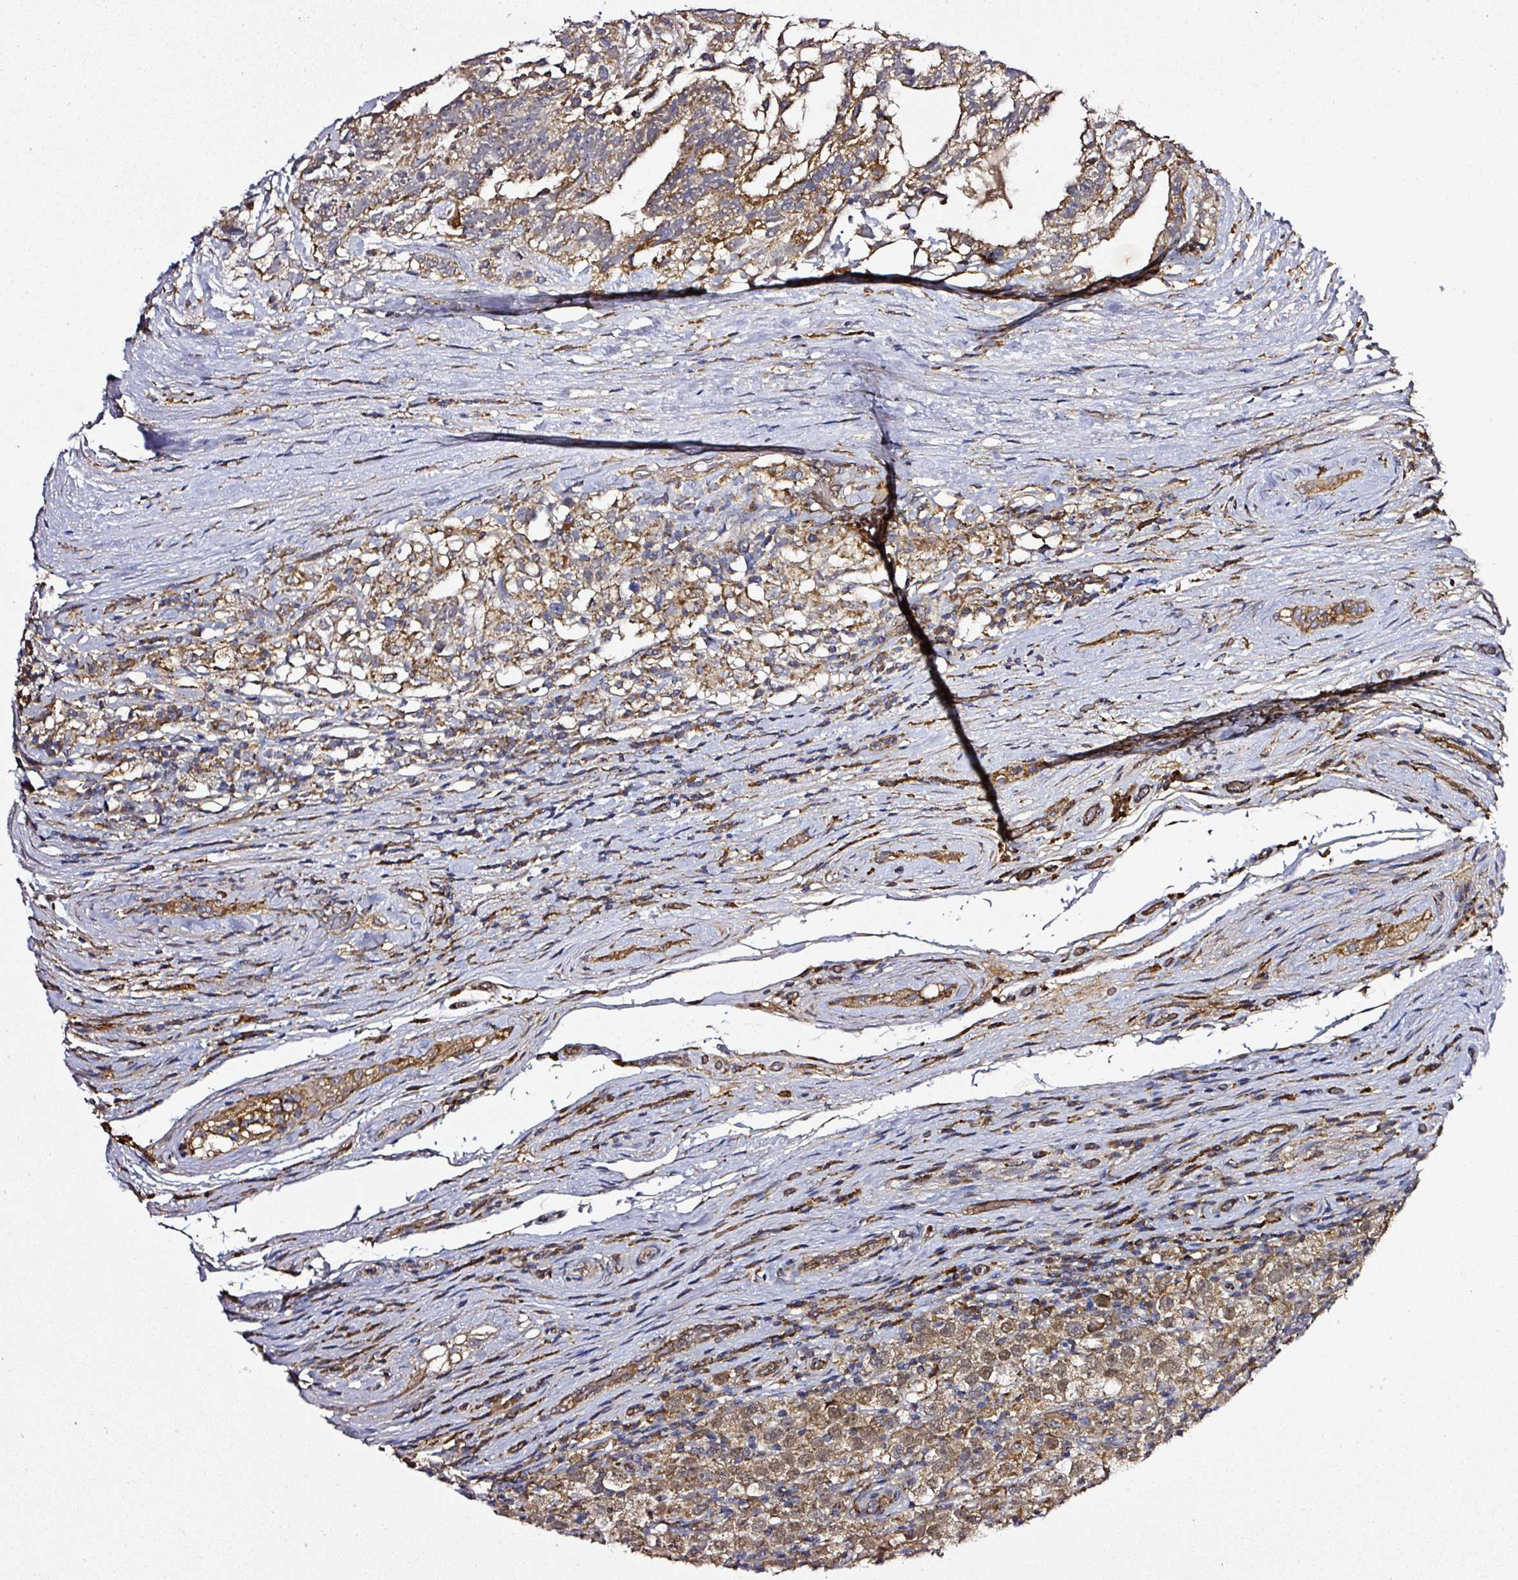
{"staining": {"intensity": "moderate", "quantity": ">75%", "location": "cytoplasmic/membranous,nuclear"}, "tissue": "testis cancer", "cell_type": "Tumor cells", "image_type": "cancer", "snomed": [{"axis": "morphology", "description": "Seminoma, NOS"}, {"axis": "morphology", "description": "Carcinoma, Embryonal, NOS"}, {"axis": "topography", "description": "Testis"}], "caption": "Embryonal carcinoma (testis) was stained to show a protein in brown. There is medium levels of moderate cytoplasmic/membranous and nuclear staining in approximately >75% of tumor cells.", "gene": "ZNF513", "patient": {"sex": "male", "age": 41}}